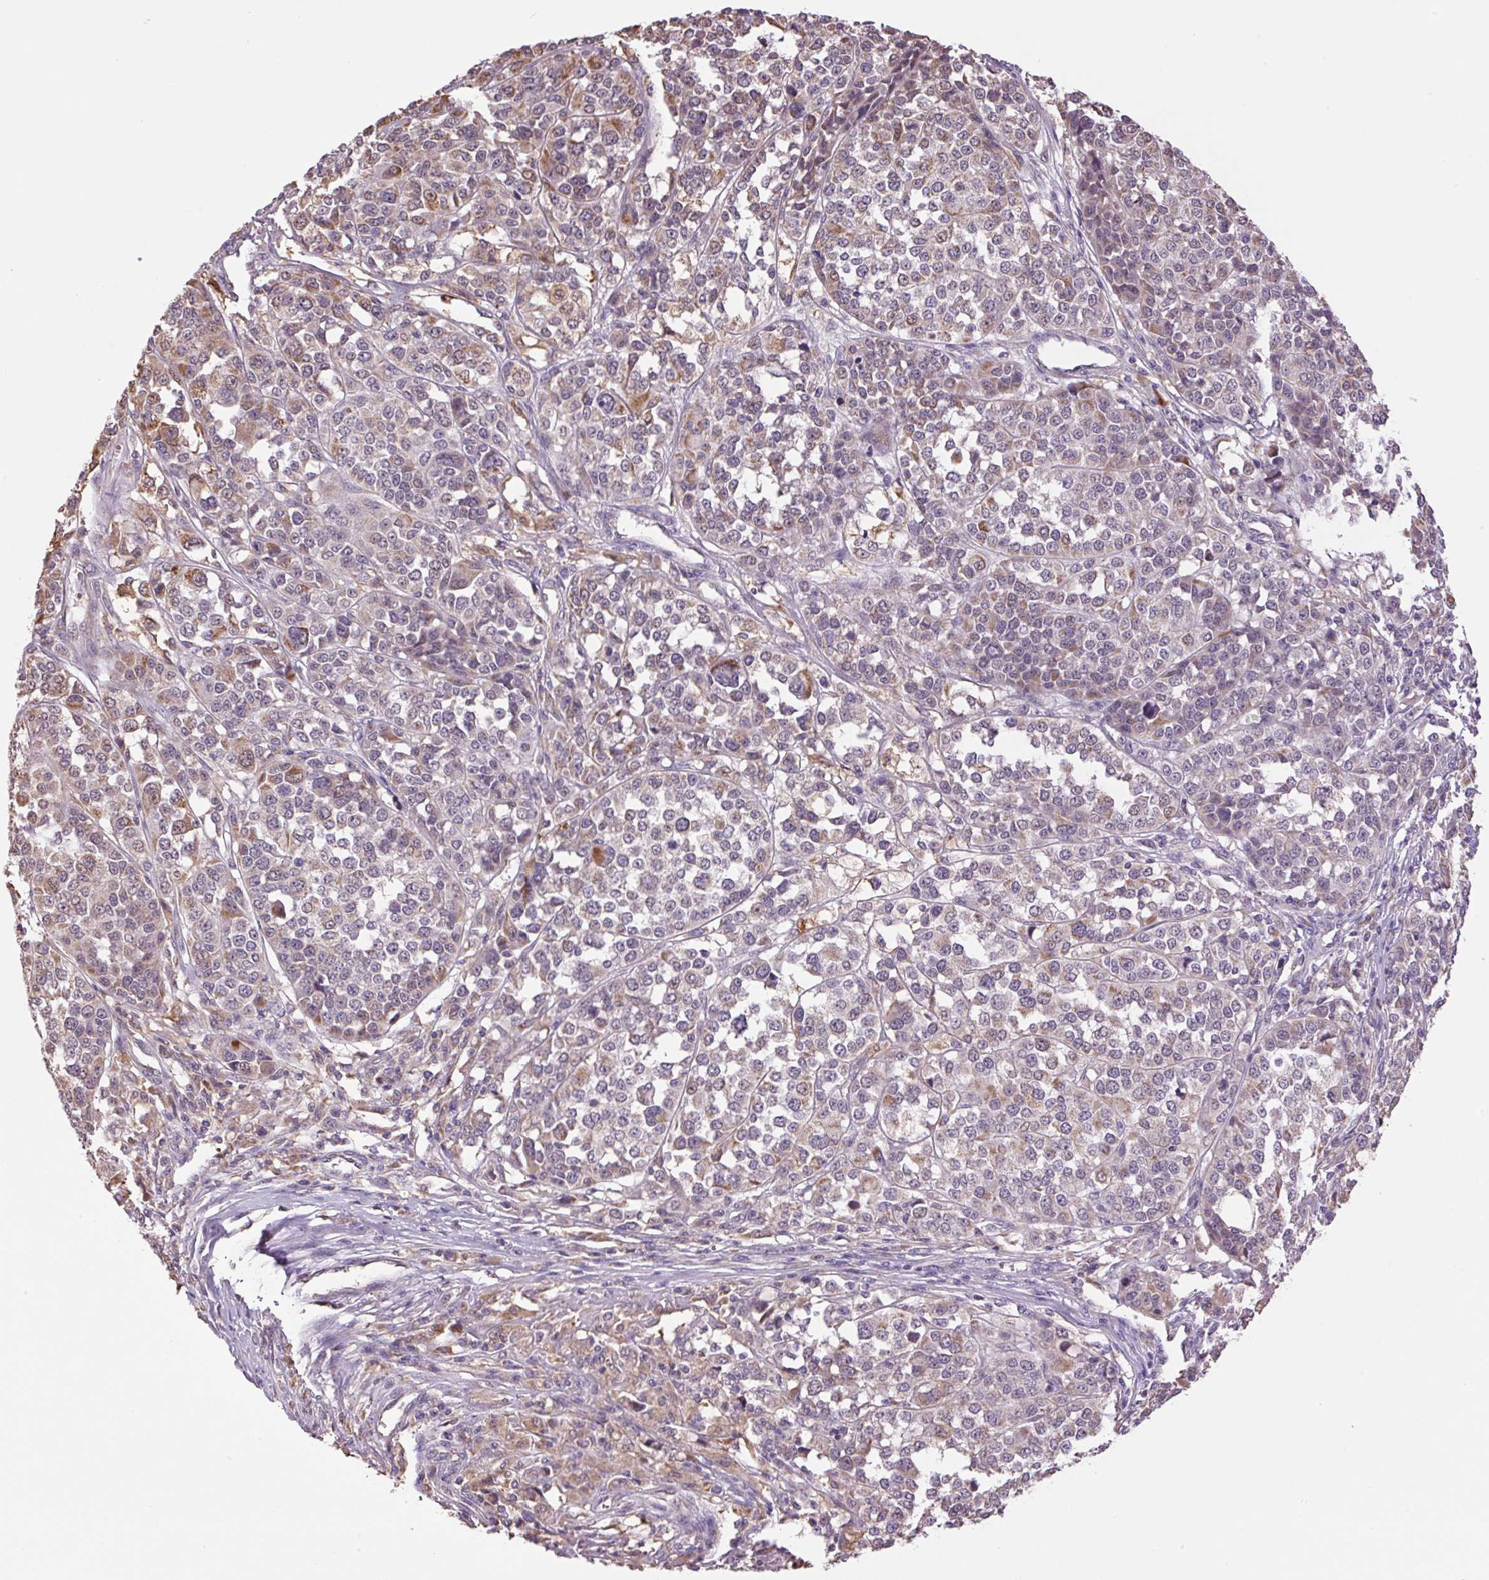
{"staining": {"intensity": "moderate", "quantity": "<25%", "location": "cytoplasmic/membranous,nuclear"}, "tissue": "melanoma", "cell_type": "Tumor cells", "image_type": "cancer", "snomed": [{"axis": "morphology", "description": "Malignant melanoma, Metastatic site"}, {"axis": "topography", "description": "Lymph node"}], "caption": "Immunohistochemical staining of malignant melanoma (metastatic site) exhibits low levels of moderate cytoplasmic/membranous and nuclear protein staining in approximately <25% of tumor cells.", "gene": "SGF29", "patient": {"sex": "male", "age": 44}}